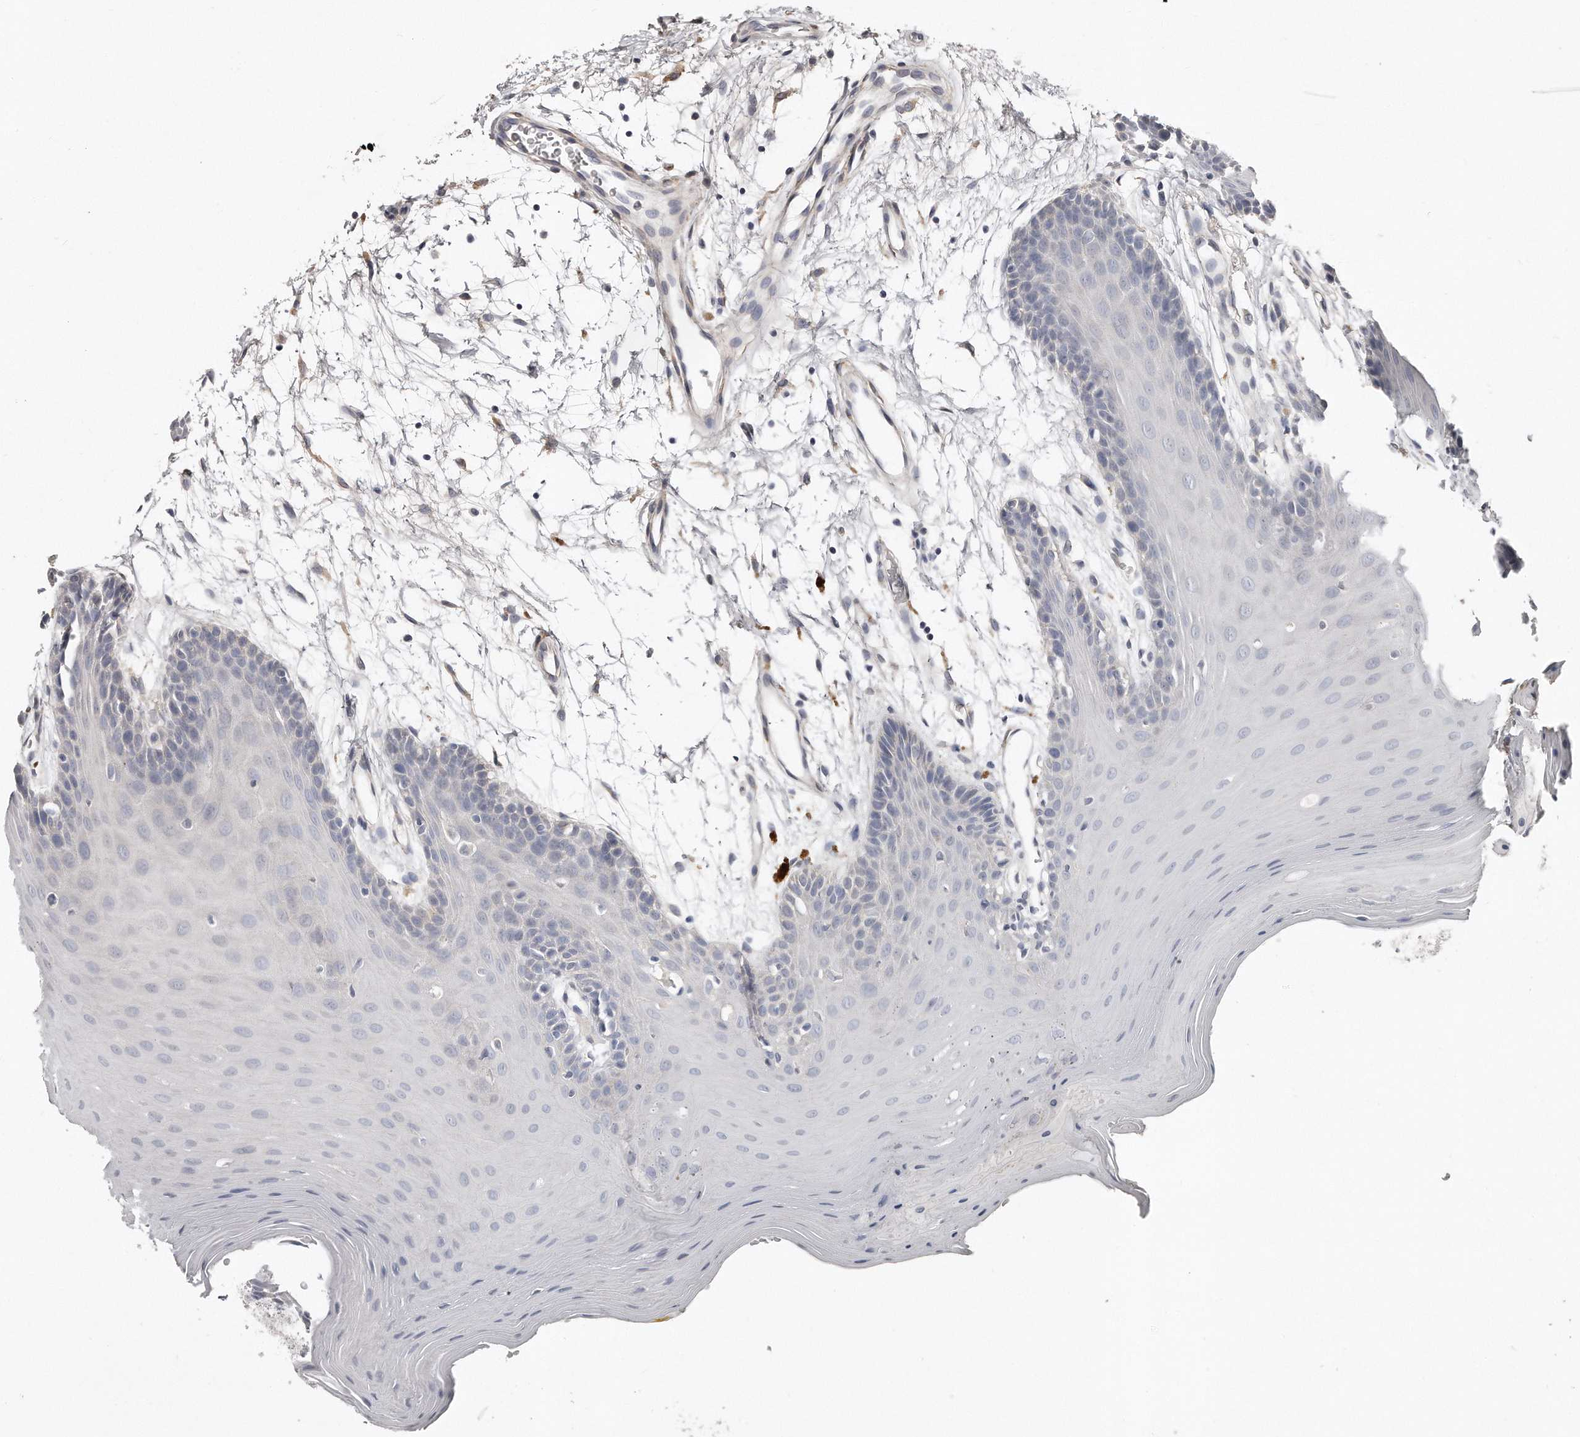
{"staining": {"intensity": "negative", "quantity": "none", "location": "none"}, "tissue": "oral mucosa", "cell_type": "Squamous epithelial cells", "image_type": "normal", "snomed": [{"axis": "morphology", "description": "Normal tissue, NOS"}, {"axis": "morphology", "description": "Squamous cell carcinoma, NOS"}, {"axis": "topography", "description": "Skeletal muscle"}, {"axis": "topography", "description": "Oral tissue"}, {"axis": "topography", "description": "Salivary gland"}, {"axis": "topography", "description": "Head-Neck"}], "caption": "Squamous epithelial cells are negative for brown protein staining in unremarkable oral mucosa.", "gene": "LMOD1", "patient": {"sex": "male", "age": 54}}